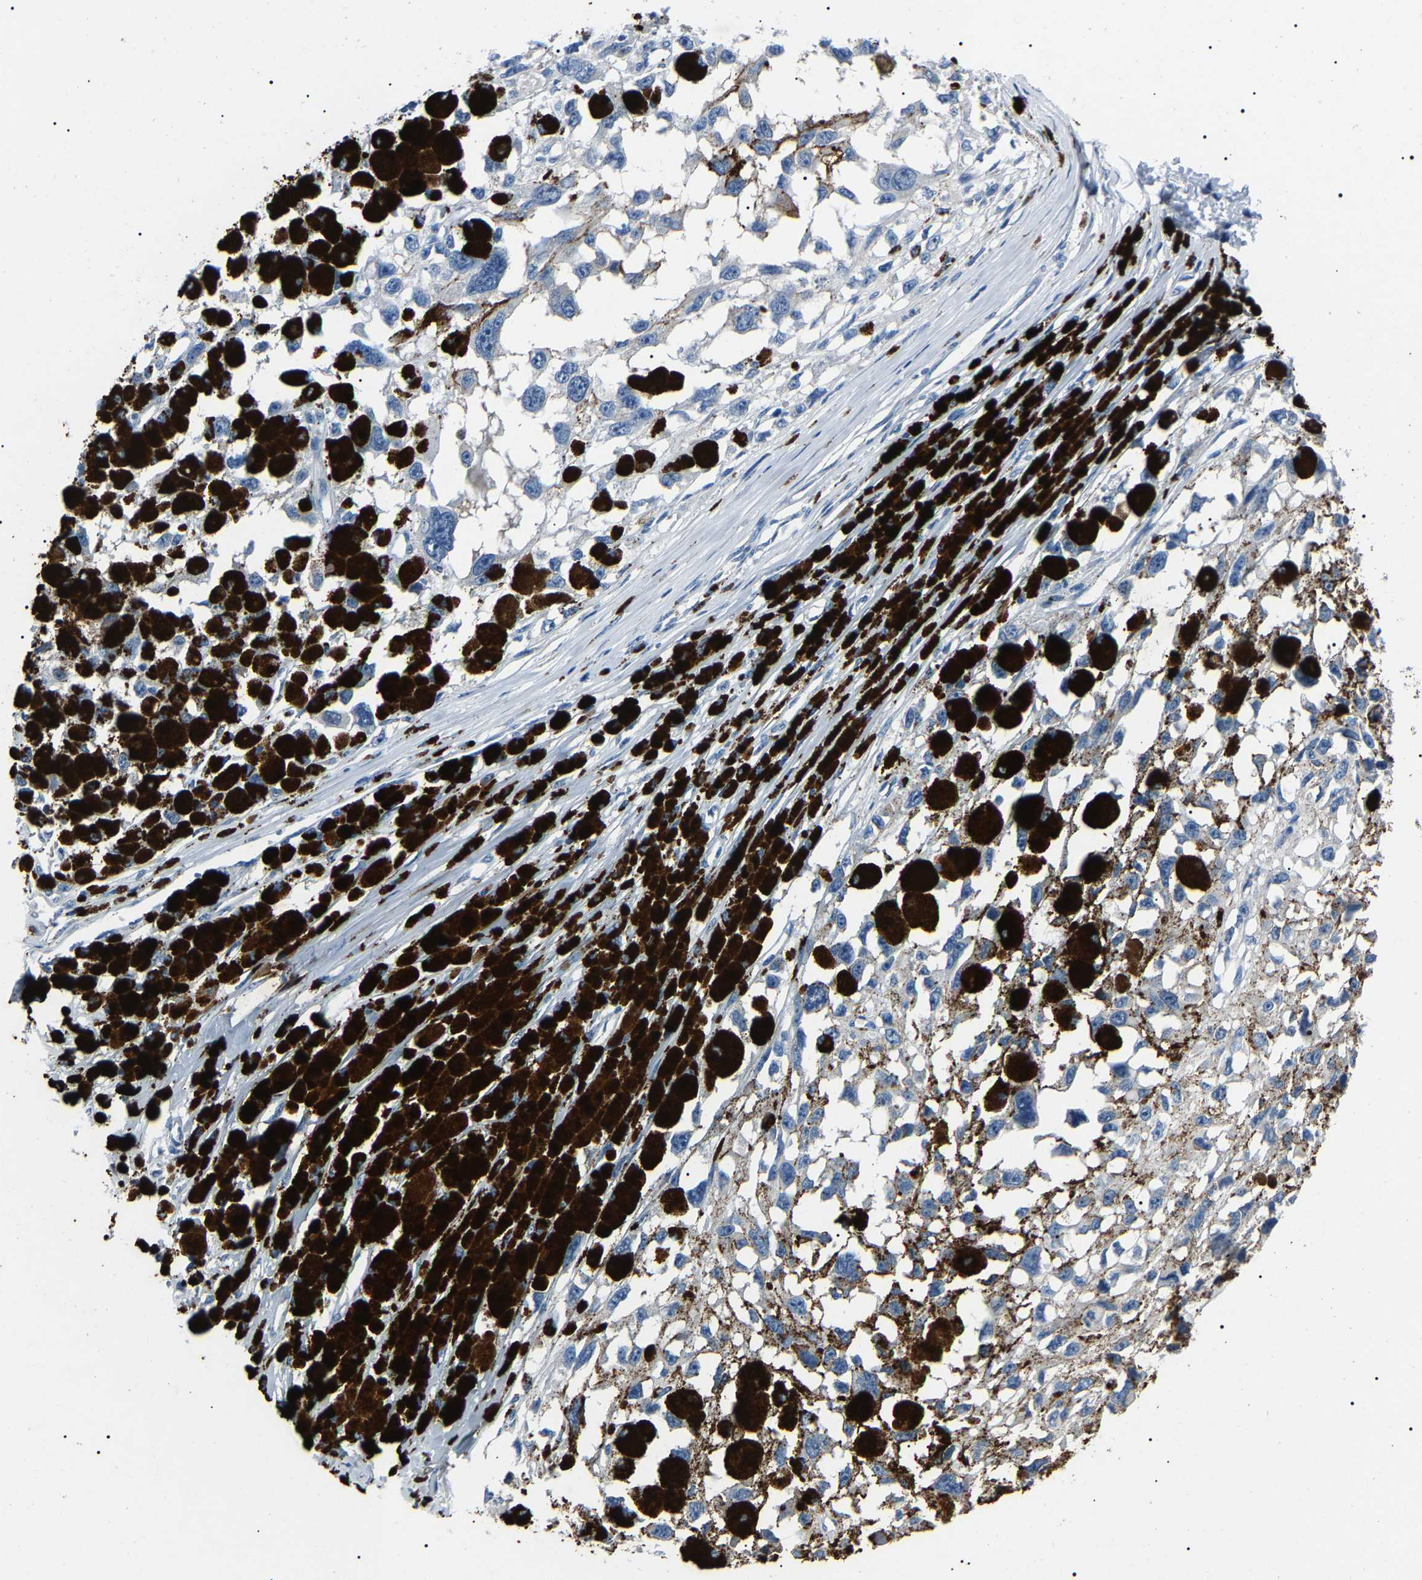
{"staining": {"intensity": "negative", "quantity": "none", "location": "none"}, "tissue": "melanoma", "cell_type": "Tumor cells", "image_type": "cancer", "snomed": [{"axis": "morphology", "description": "Malignant melanoma, Metastatic site"}, {"axis": "topography", "description": "Lymph node"}], "caption": "A histopathology image of human malignant melanoma (metastatic site) is negative for staining in tumor cells.", "gene": "KLK15", "patient": {"sex": "male", "age": 59}}